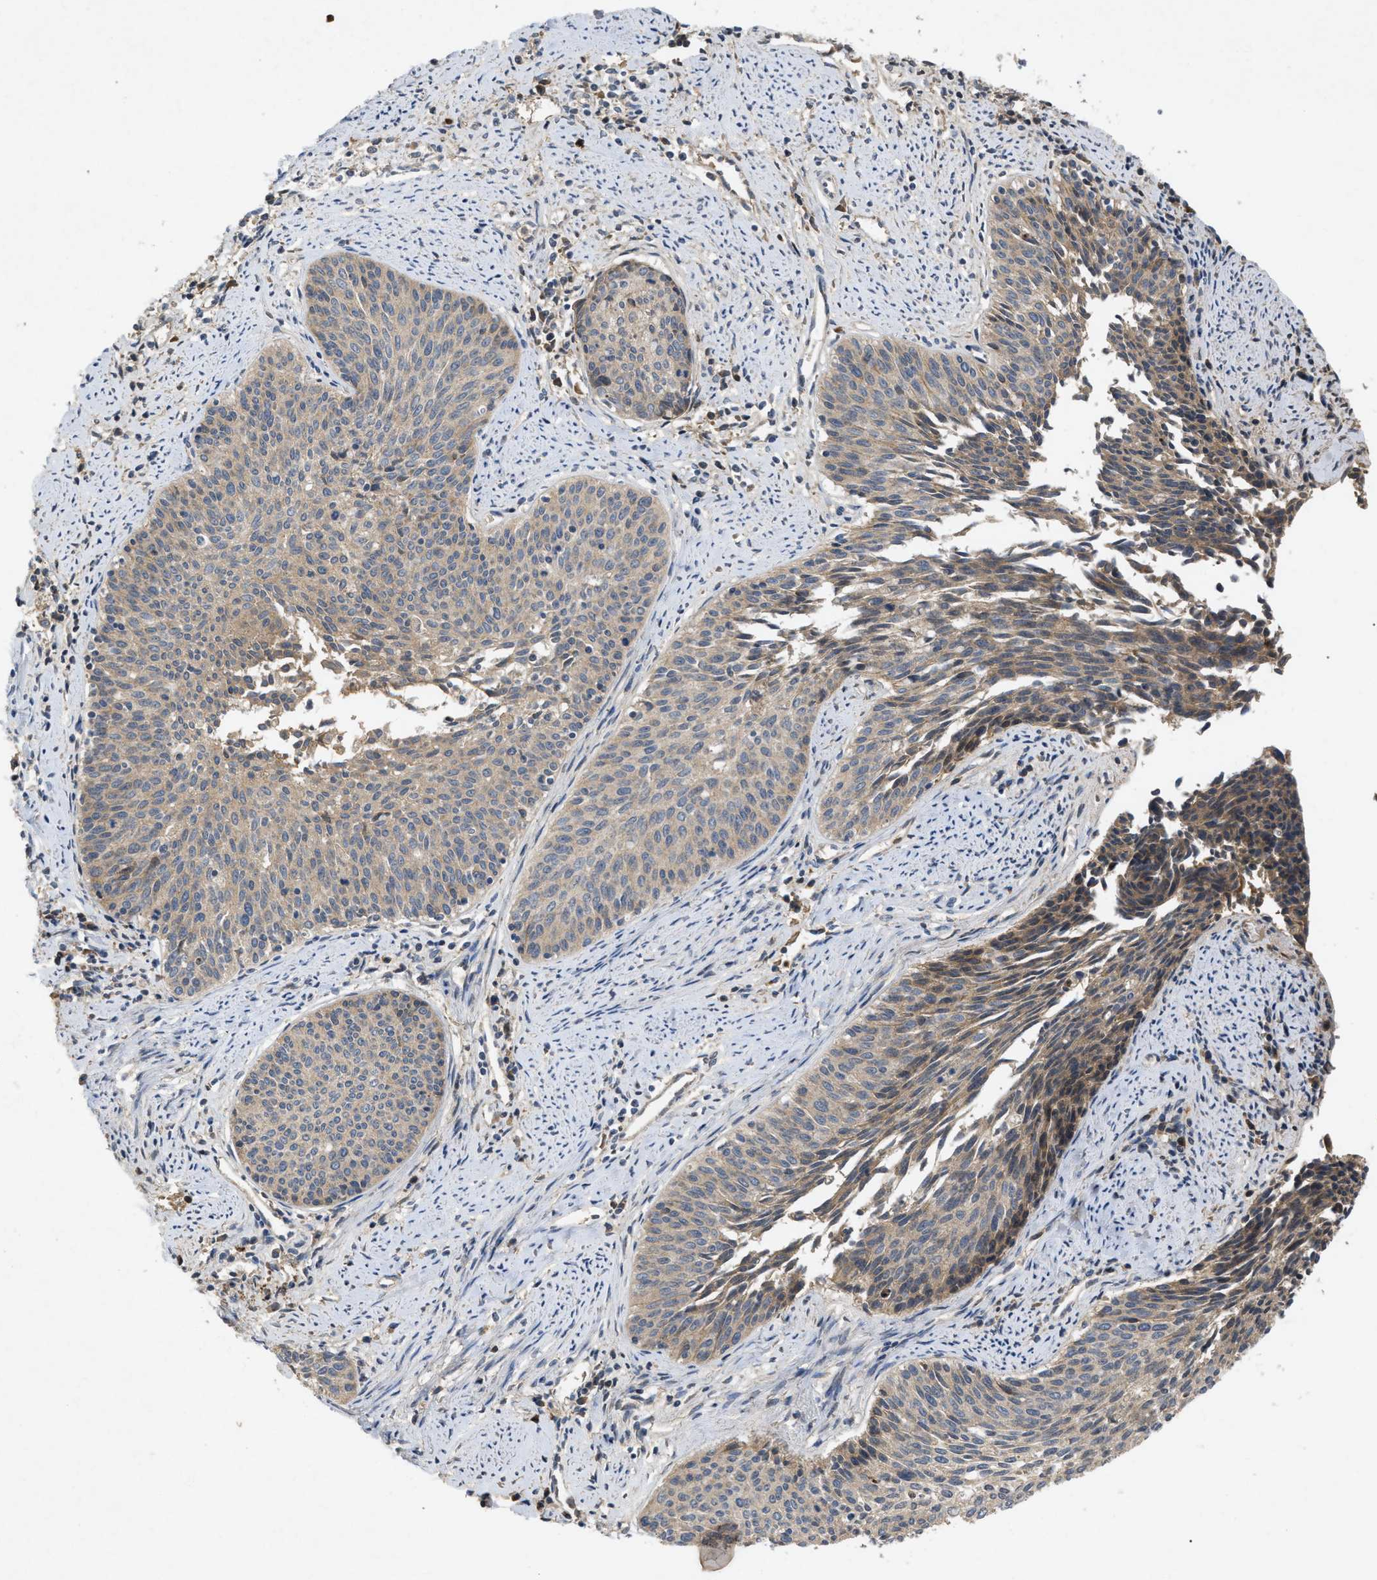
{"staining": {"intensity": "weak", "quantity": ">75%", "location": "cytoplasmic/membranous"}, "tissue": "cervical cancer", "cell_type": "Tumor cells", "image_type": "cancer", "snomed": [{"axis": "morphology", "description": "Squamous cell carcinoma, NOS"}, {"axis": "topography", "description": "Cervix"}], "caption": "Squamous cell carcinoma (cervical) tissue displays weak cytoplasmic/membranous staining in approximately >75% of tumor cells, visualized by immunohistochemistry.", "gene": "RAB2A", "patient": {"sex": "female", "age": 55}}